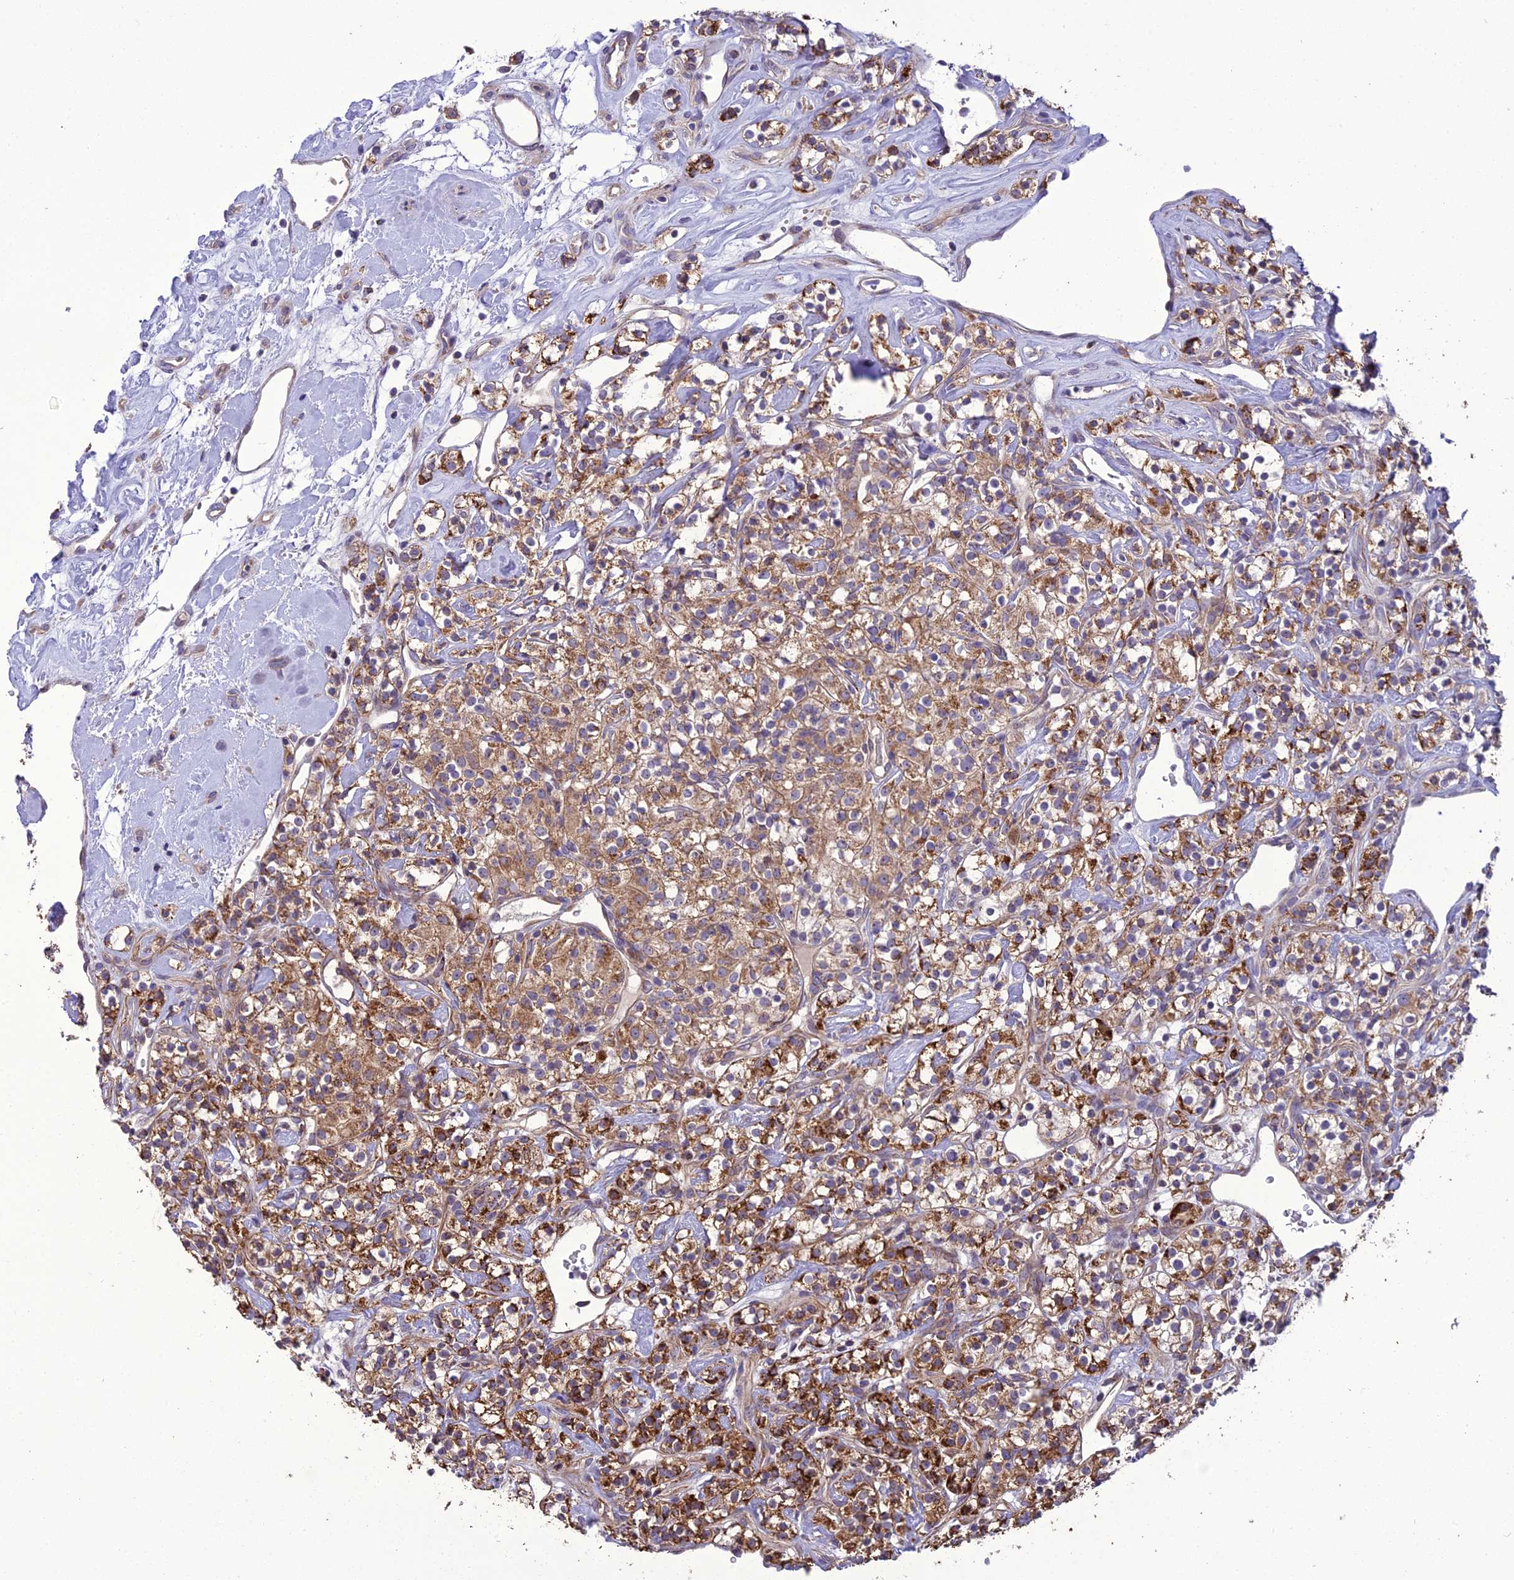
{"staining": {"intensity": "moderate", "quantity": ">75%", "location": "cytoplasmic/membranous"}, "tissue": "renal cancer", "cell_type": "Tumor cells", "image_type": "cancer", "snomed": [{"axis": "morphology", "description": "Adenocarcinoma, NOS"}, {"axis": "topography", "description": "Kidney"}], "caption": "Adenocarcinoma (renal) stained for a protein demonstrates moderate cytoplasmic/membranous positivity in tumor cells.", "gene": "TBC1D24", "patient": {"sex": "male", "age": 77}}